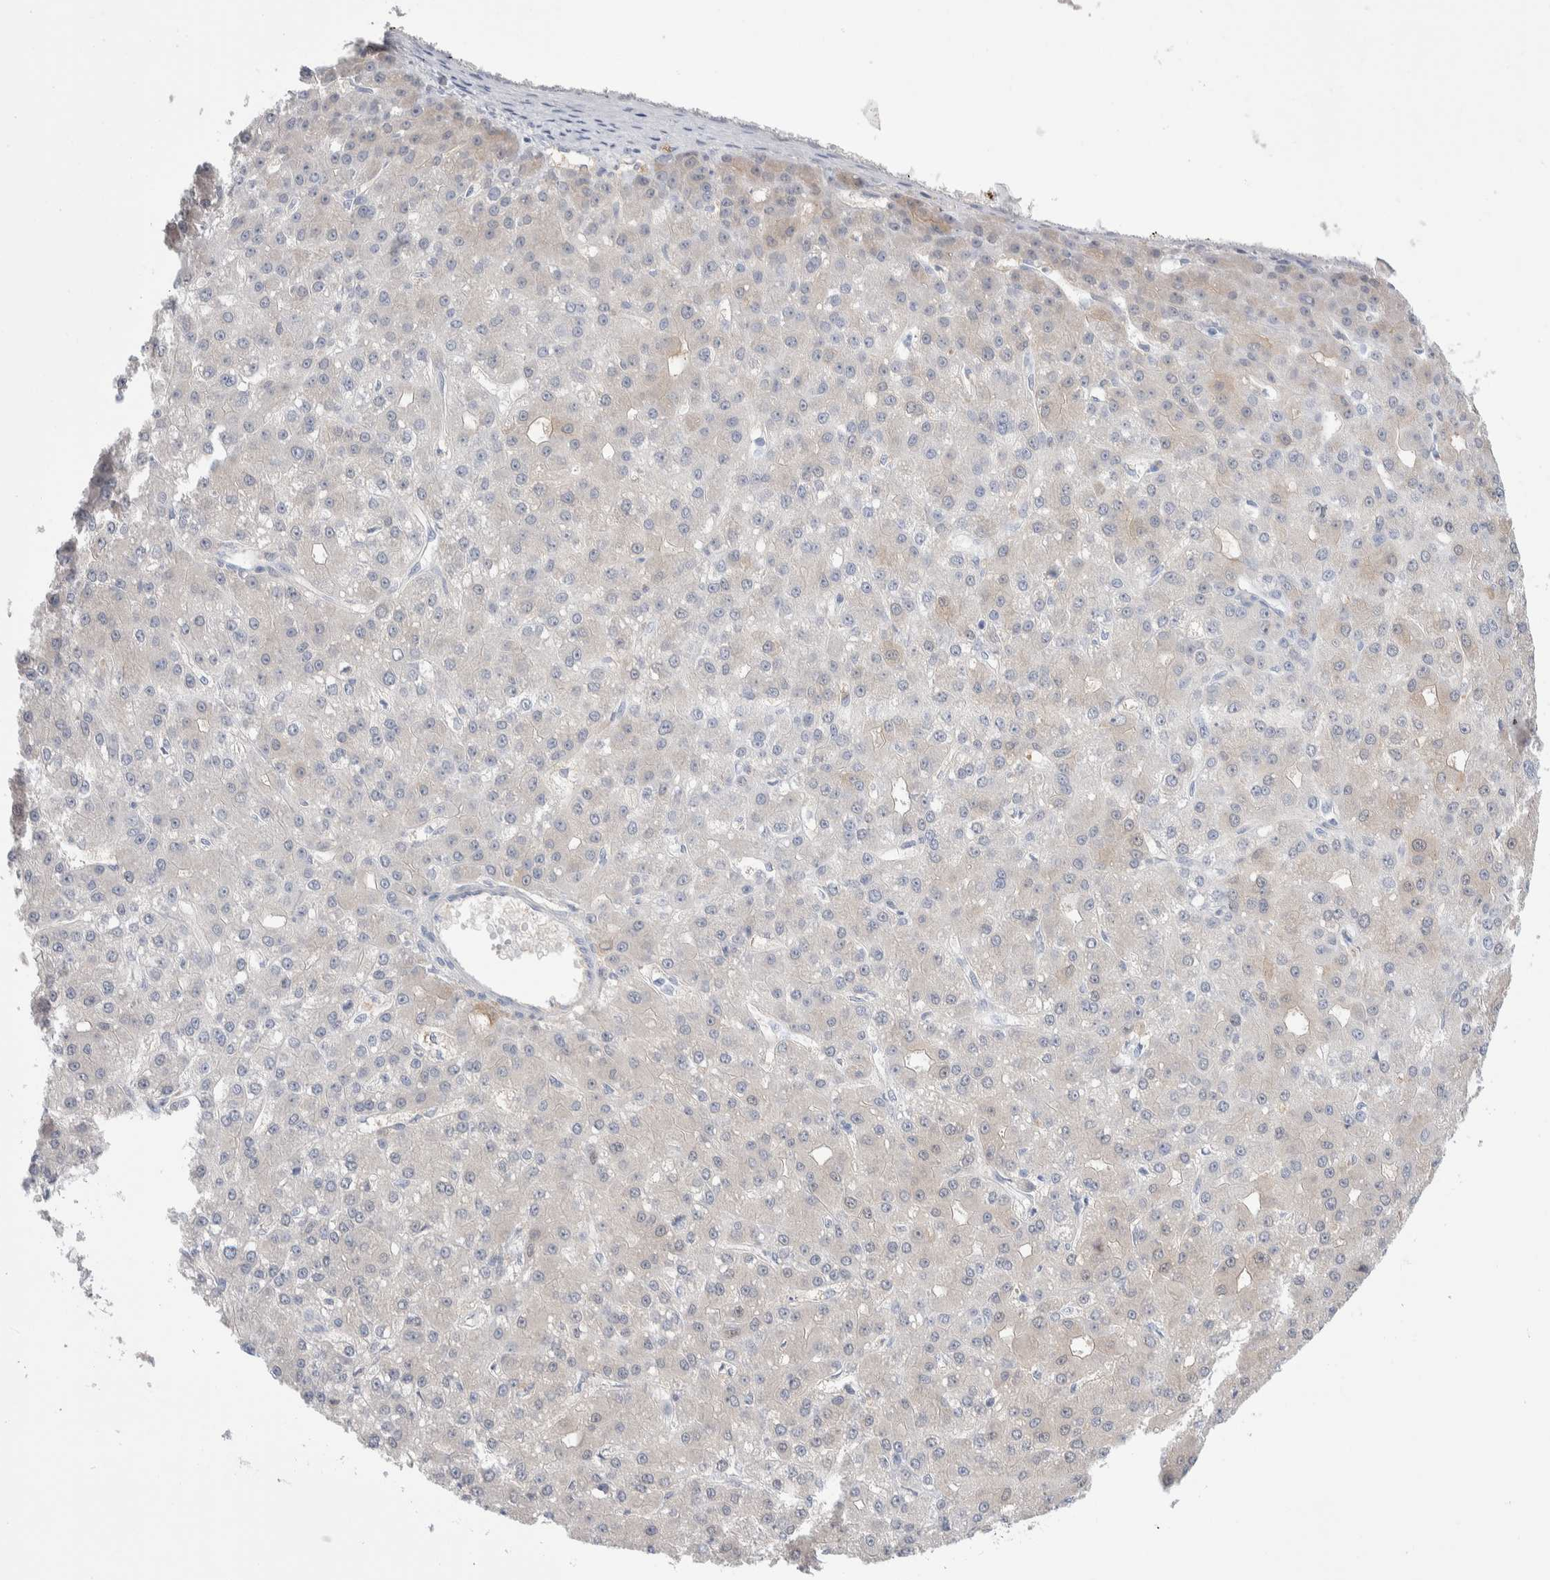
{"staining": {"intensity": "negative", "quantity": "none", "location": "none"}, "tissue": "liver cancer", "cell_type": "Tumor cells", "image_type": "cancer", "snomed": [{"axis": "morphology", "description": "Carcinoma, Hepatocellular, NOS"}, {"axis": "topography", "description": "Liver"}], "caption": "High power microscopy image of an IHC photomicrograph of liver cancer, revealing no significant staining in tumor cells.", "gene": "GDA", "patient": {"sex": "male", "age": 67}}